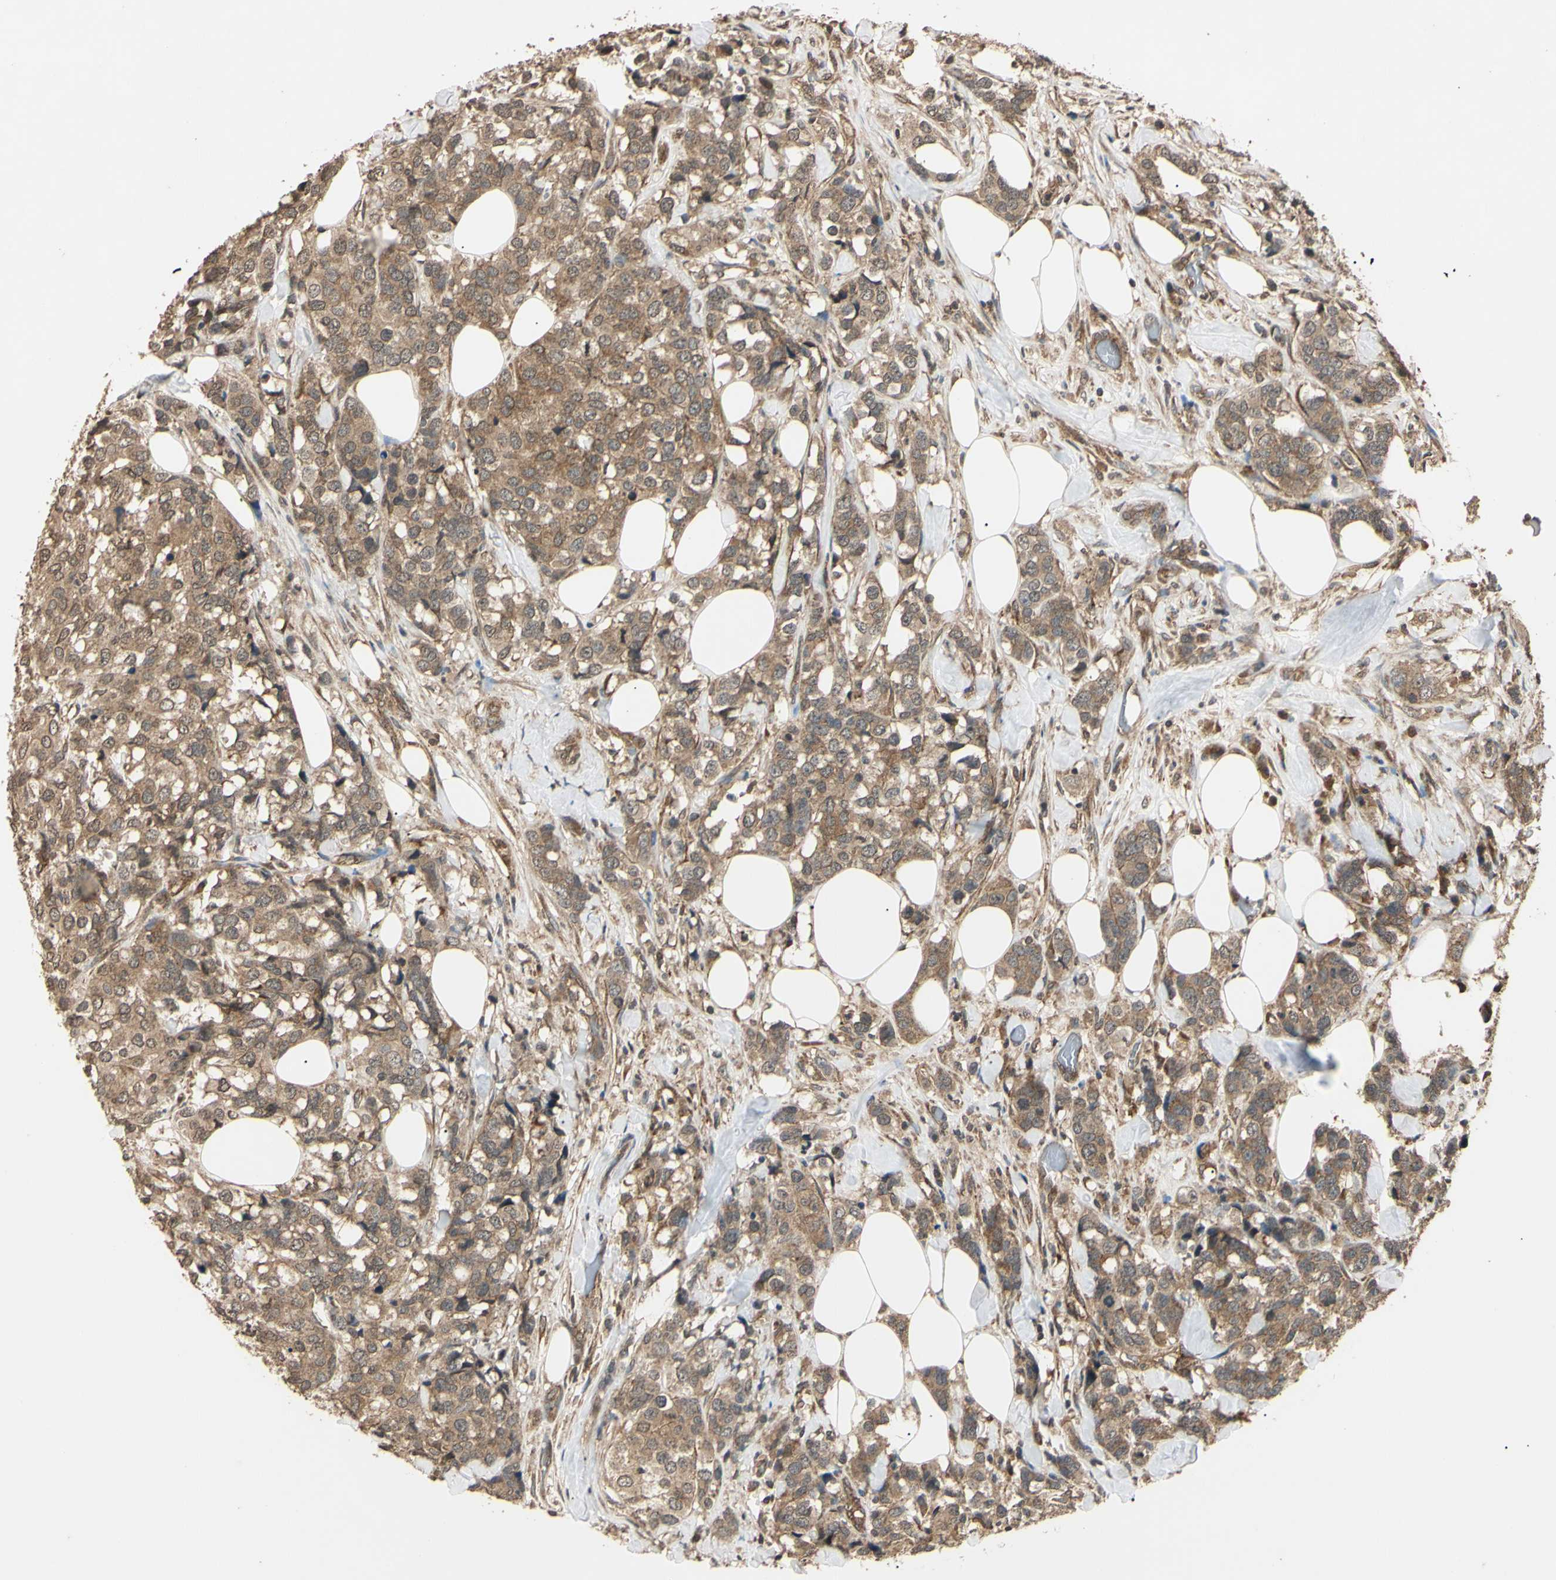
{"staining": {"intensity": "moderate", "quantity": ">75%", "location": "cytoplasmic/membranous"}, "tissue": "breast cancer", "cell_type": "Tumor cells", "image_type": "cancer", "snomed": [{"axis": "morphology", "description": "Lobular carcinoma"}, {"axis": "topography", "description": "Breast"}], "caption": "Moderate cytoplasmic/membranous expression for a protein is seen in approximately >75% of tumor cells of lobular carcinoma (breast) using immunohistochemistry (IHC).", "gene": "EPN1", "patient": {"sex": "female", "age": 59}}